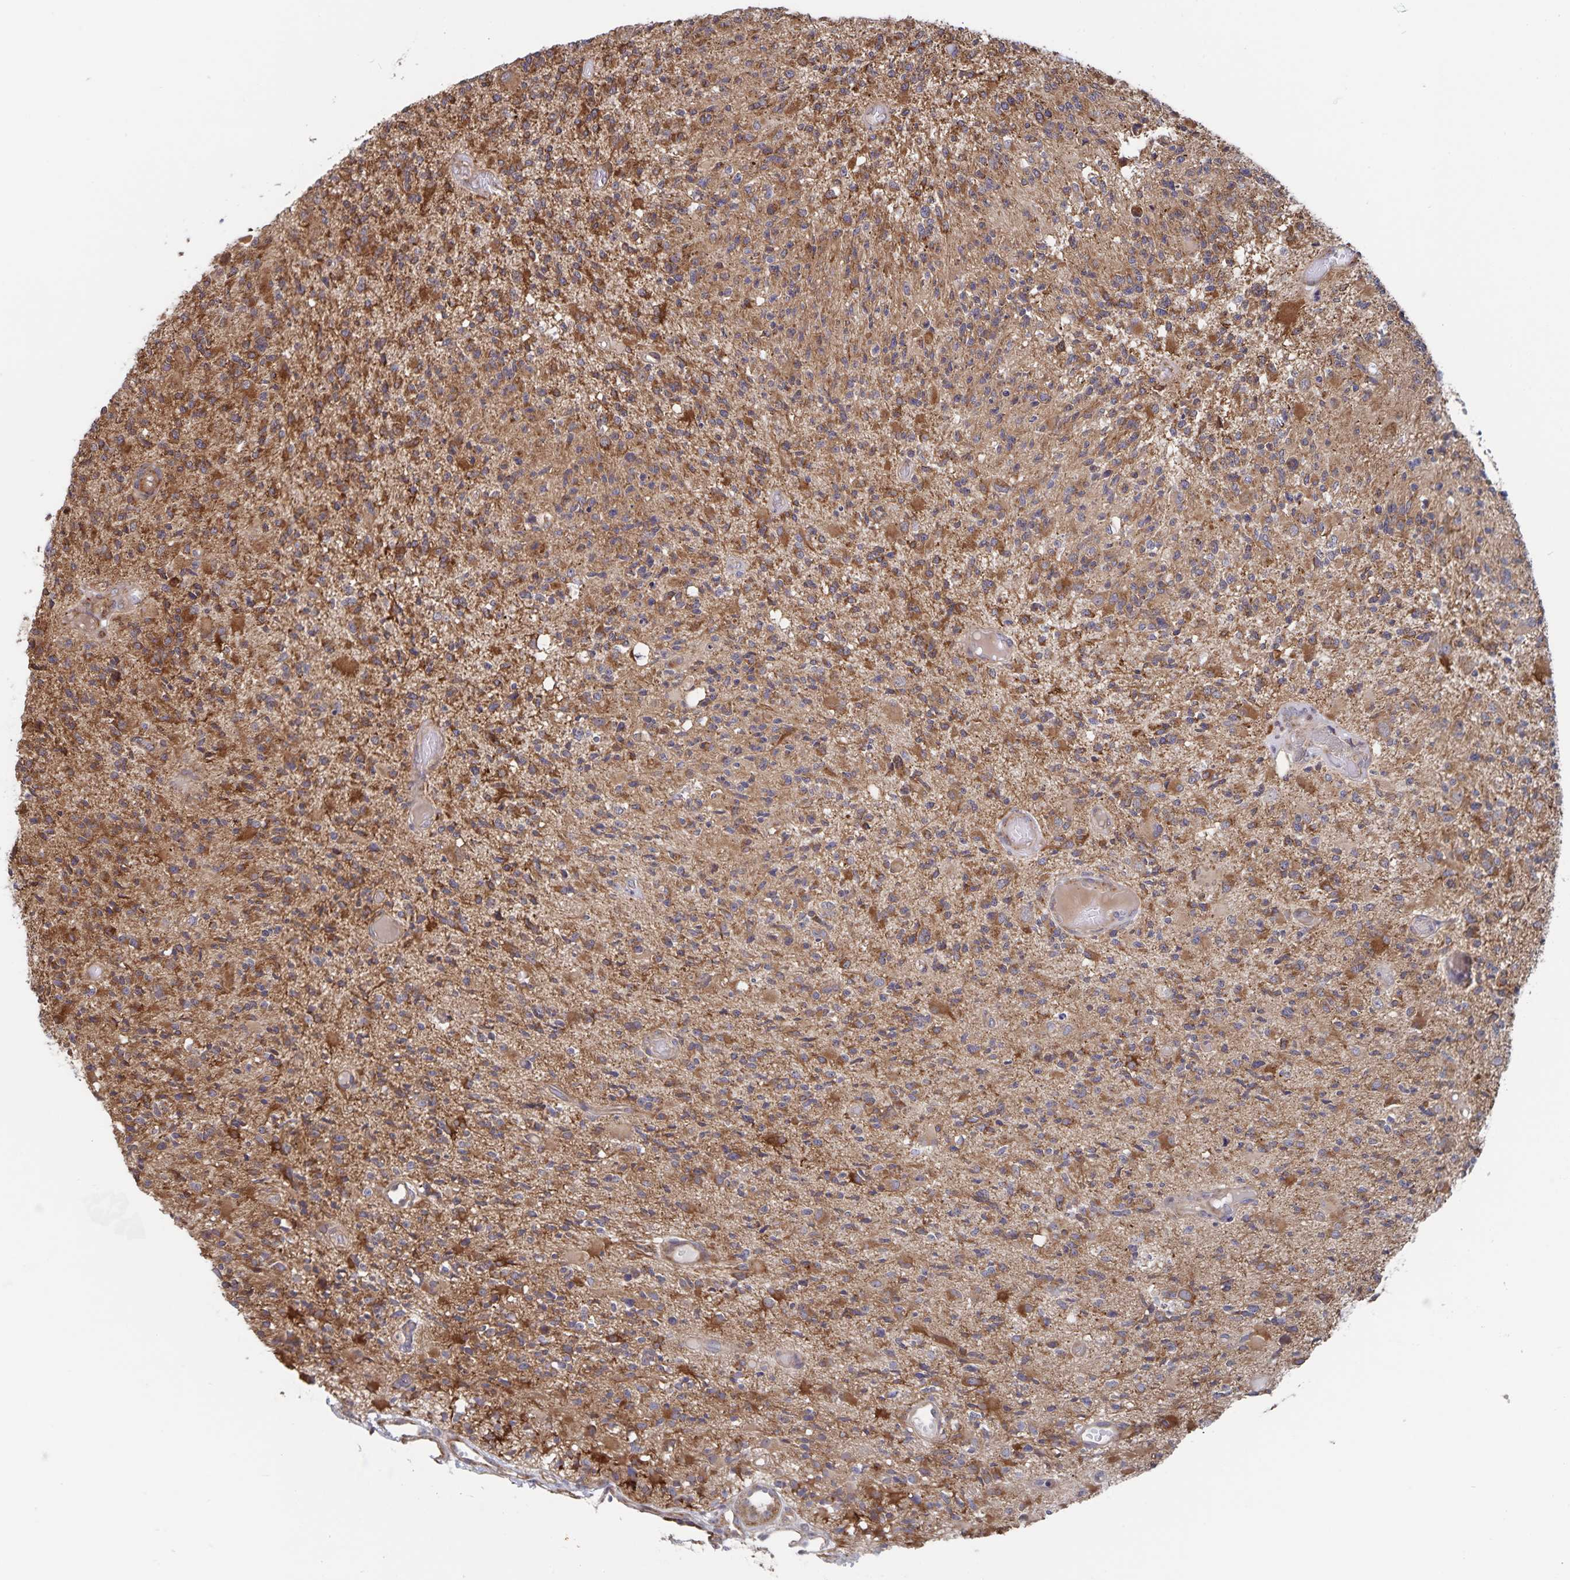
{"staining": {"intensity": "moderate", "quantity": ">75%", "location": "cytoplasmic/membranous"}, "tissue": "glioma", "cell_type": "Tumor cells", "image_type": "cancer", "snomed": [{"axis": "morphology", "description": "Glioma, malignant, High grade"}, {"axis": "topography", "description": "Brain"}], "caption": "Tumor cells reveal medium levels of moderate cytoplasmic/membranous staining in approximately >75% of cells in human malignant glioma (high-grade). The protein of interest is shown in brown color, while the nuclei are stained blue.", "gene": "ACACA", "patient": {"sex": "female", "age": 63}}